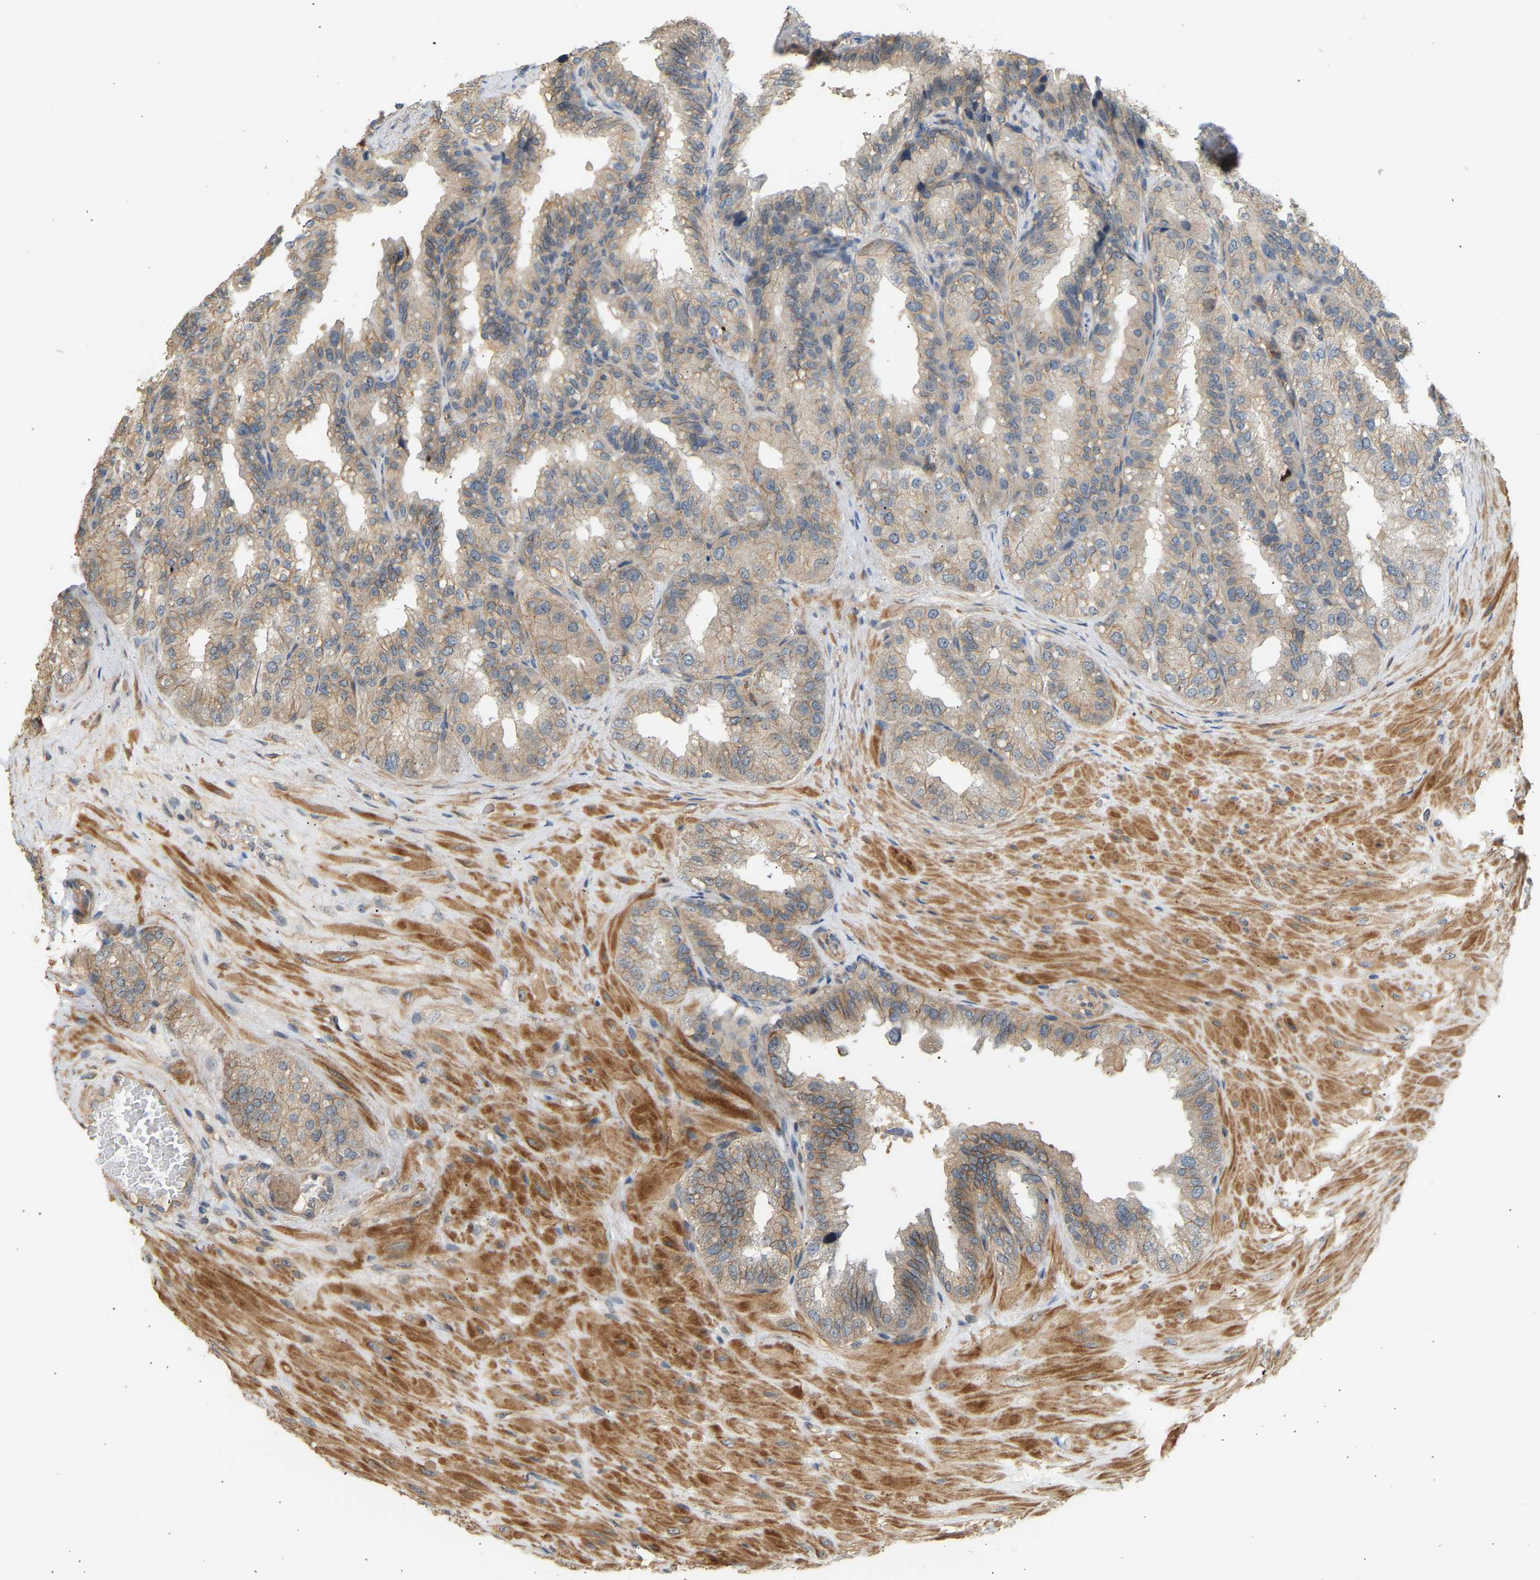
{"staining": {"intensity": "weak", "quantity": "25%-75%", "location": "cytoplasmic/membranous"}, "tissue": "seminal vesicle", "cell_type": "Glandular cells", "image_type": "normal", "snomed": [{"axis": "morphology", "description": "Normal tissue, NOS"}, {"axis": "topography", "description": "Prostate"}, {"axis": "topography", "description": "Seminal veicle"}], "caption": "This micrograph exhibits immunohistochemistry (IHC) staining of normal human seminal vesicle, with low weak cytoplasmic/membranous positivity in approximately 25%-75% of glandular cells.", "gene": "RGL1", "patient": {"sex": "male", "age": 51}}